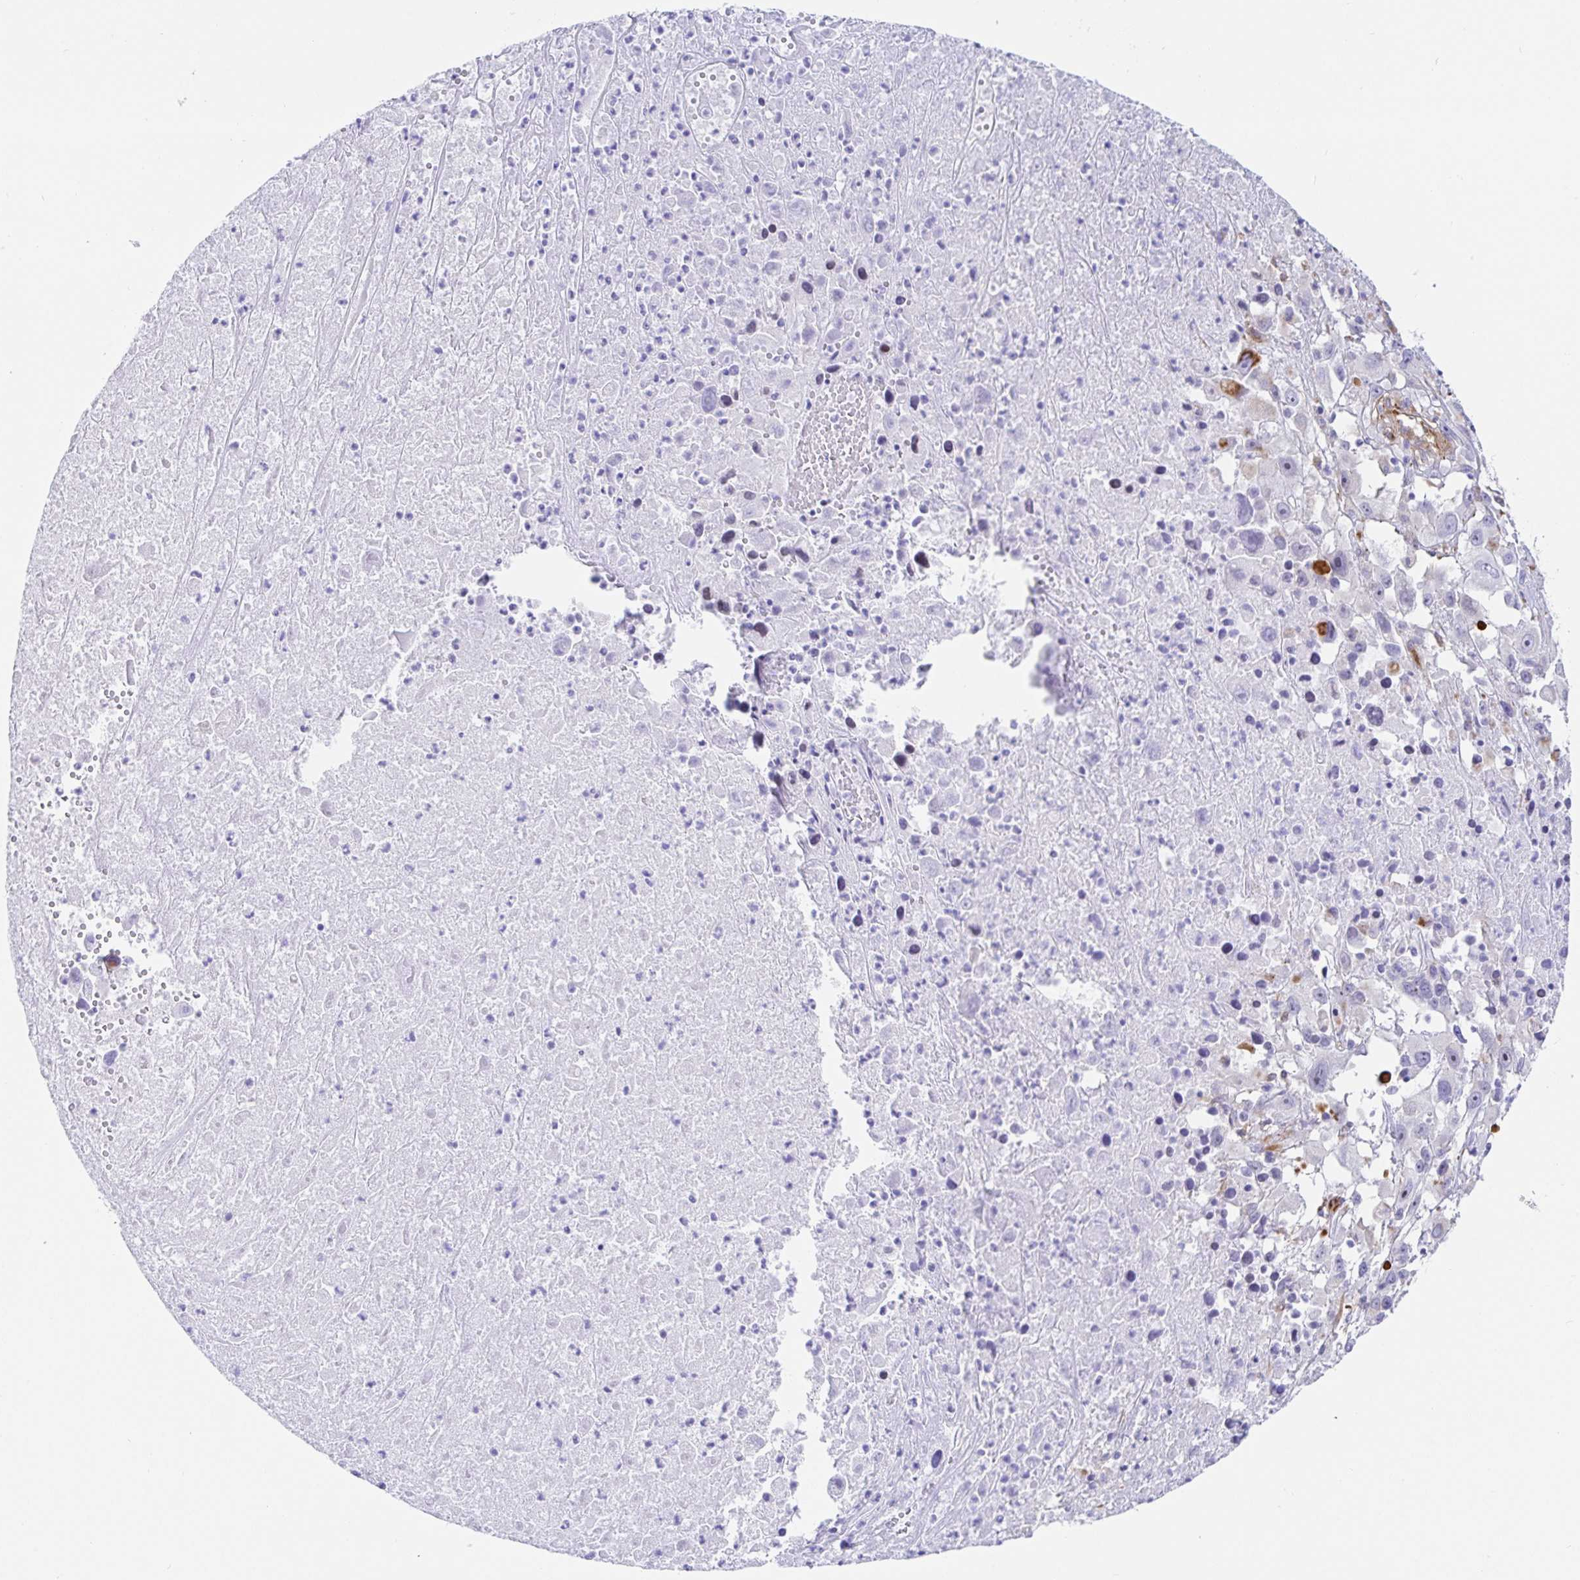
{"staining": {"intensity": "negative", "quantity": "none", "location": "none"}, "tissue": "melanoma", "cell_type": "Tumor cells", "image_type": "cancer", "snomed": [{"axis": "morphology", "description": "Malignant melanoma, Metastatic site"}, {"axis": "topography", "description": "Soft tissue"}], "caption": "This image is of melanoma stained with immunohistochemistry to label a protein in brown with the nuclei are counter-stained blue. There is no staining in tumor cells. Nuclei are stained in blue.", "gene": "DOCK1", "patient": {"sex": "male", "age": 50}}